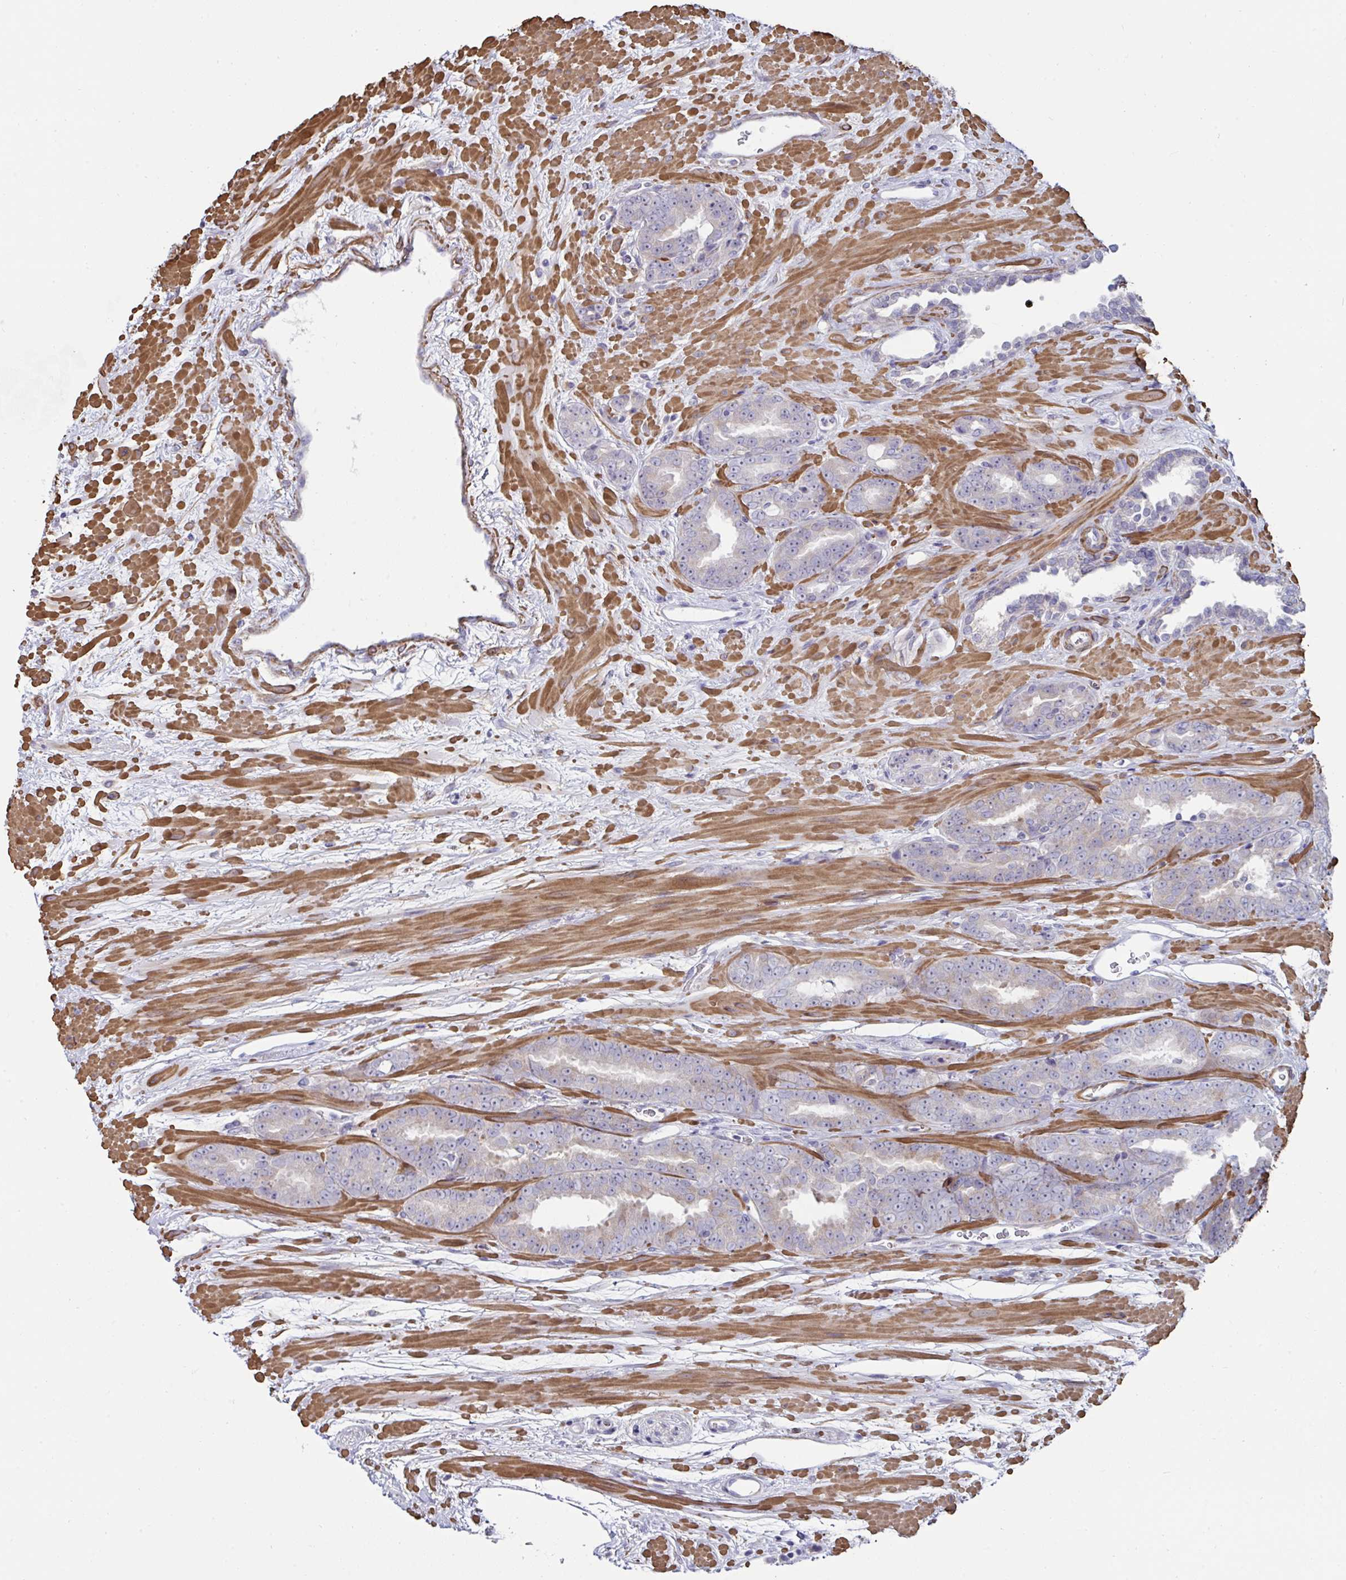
{"staining": {"intensity": "negative", "quantity": "none", "location": "none"}, "tissue": "prostate cancer", "cell_type": "Tumor cells", "image_type": "cancer", "snomed": [{"axis": "morphology", "description": "Adenocarcinoma, High grade"}, {"axis": "topography", "description": "Prostate"}], "caption": "Histopathology image shows no significant protein staining in tumor cells of high-grade adenocarcinoma (prostate).", "gene": "FBXL13", "patient": {"sex": "male", "age": 72}}